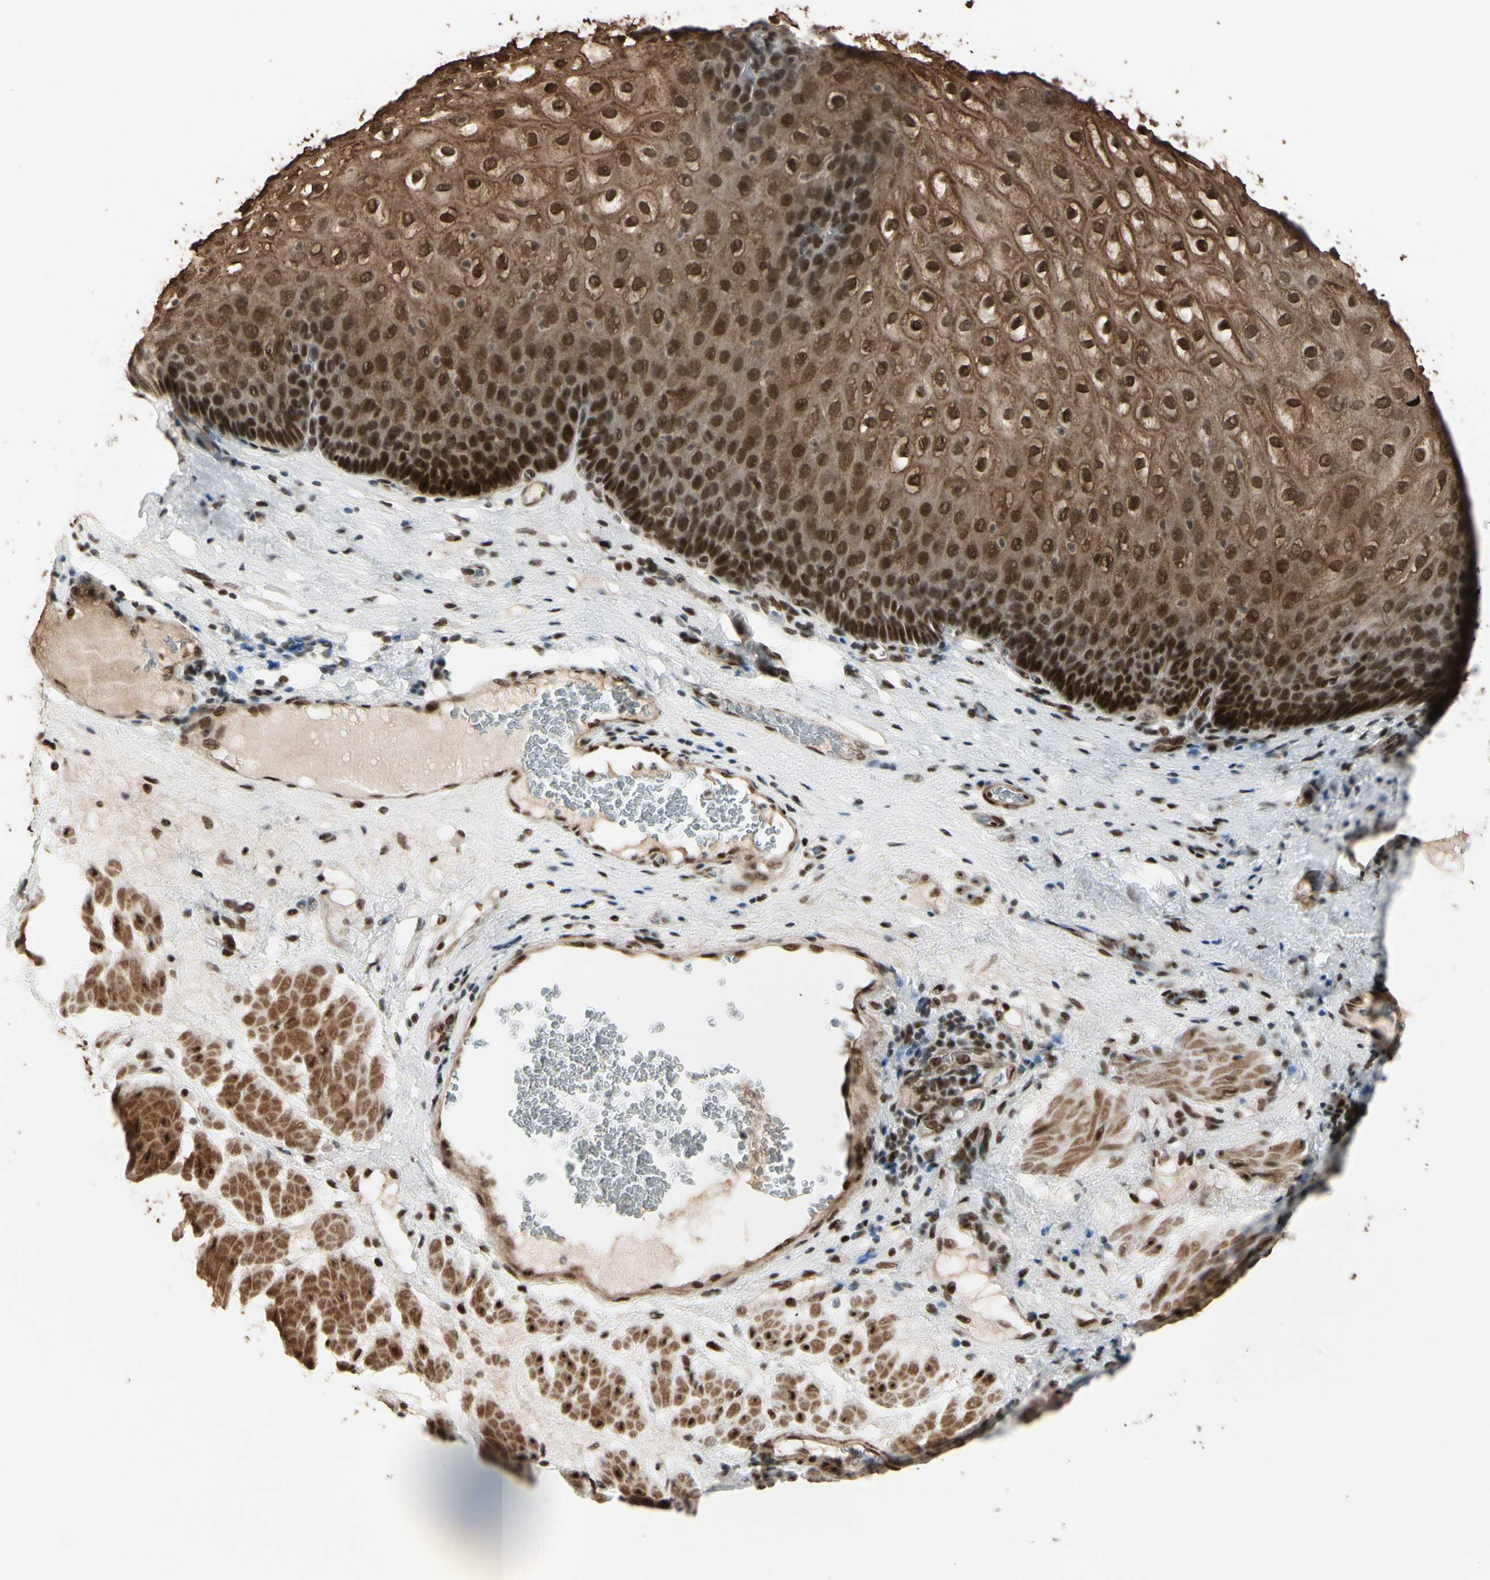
{"staining": {"intensity": "strong", "quantity": ">75%", "location": "cytoplasmic/membranous,nuclear"}, "tissue": "esophagus", "cell_type": "Squamous epithelial cells", "image_type": "normal", "snomed": [{"axis": "morphology", "description": "Normal tissue, NOS"}, {"axis": "topography", "description": "Esophagus"}], "caption": "High-magnification brightfield microscopy of benign esophagus stained with DAB (3,3'-diaminobenzidine) (brown) and counterstained with hematoxylin (blue). squamous epithelial cells exhibit strong cytoplasmic/membranous,nuclear staining is seen in approximately>75% of cells.", "gene": "CHAMP1", "patient": {"sex": "male", "age": 48}}